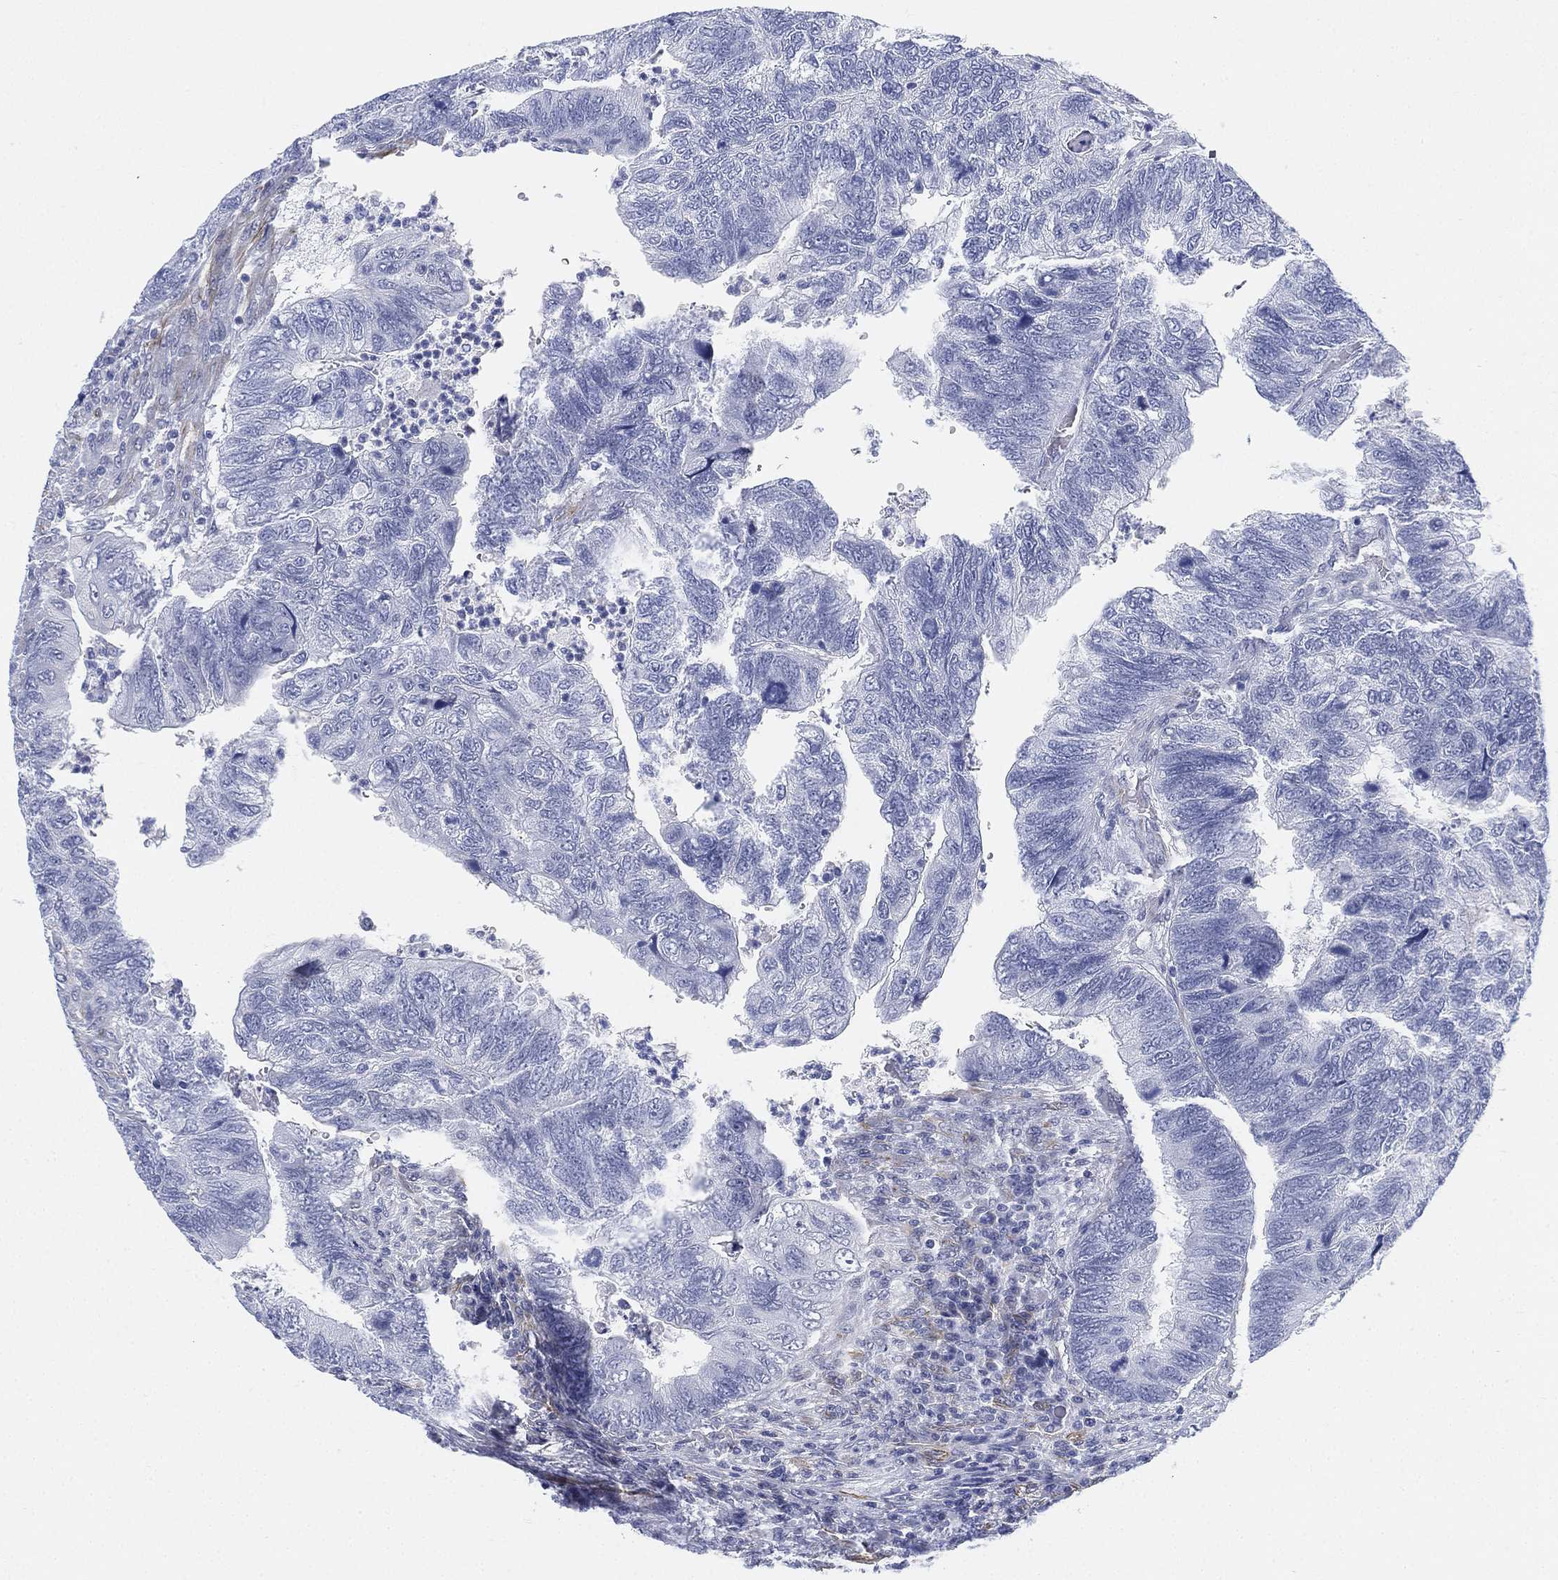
{"staining": {"intensity": "negative", "quantity": "none", "location": "none"}, "tissue": "colorectal cancer", "cell_type": "Tumor cells", "image_type": "cancer", "snomed": [{"axis": "morphology", "description": "Adenocarcinoma, NOS"}, {"axis": "topography", "description": "Colon"}], "caption": "Tumor cells show no significant positivity in colorectal cancer. (DAB (3,3'-diaminobenzidine) IHC with hematoxylin counter stain).", "gene": "PSKH2", "patient": {"sex": "female", "age": 67}}